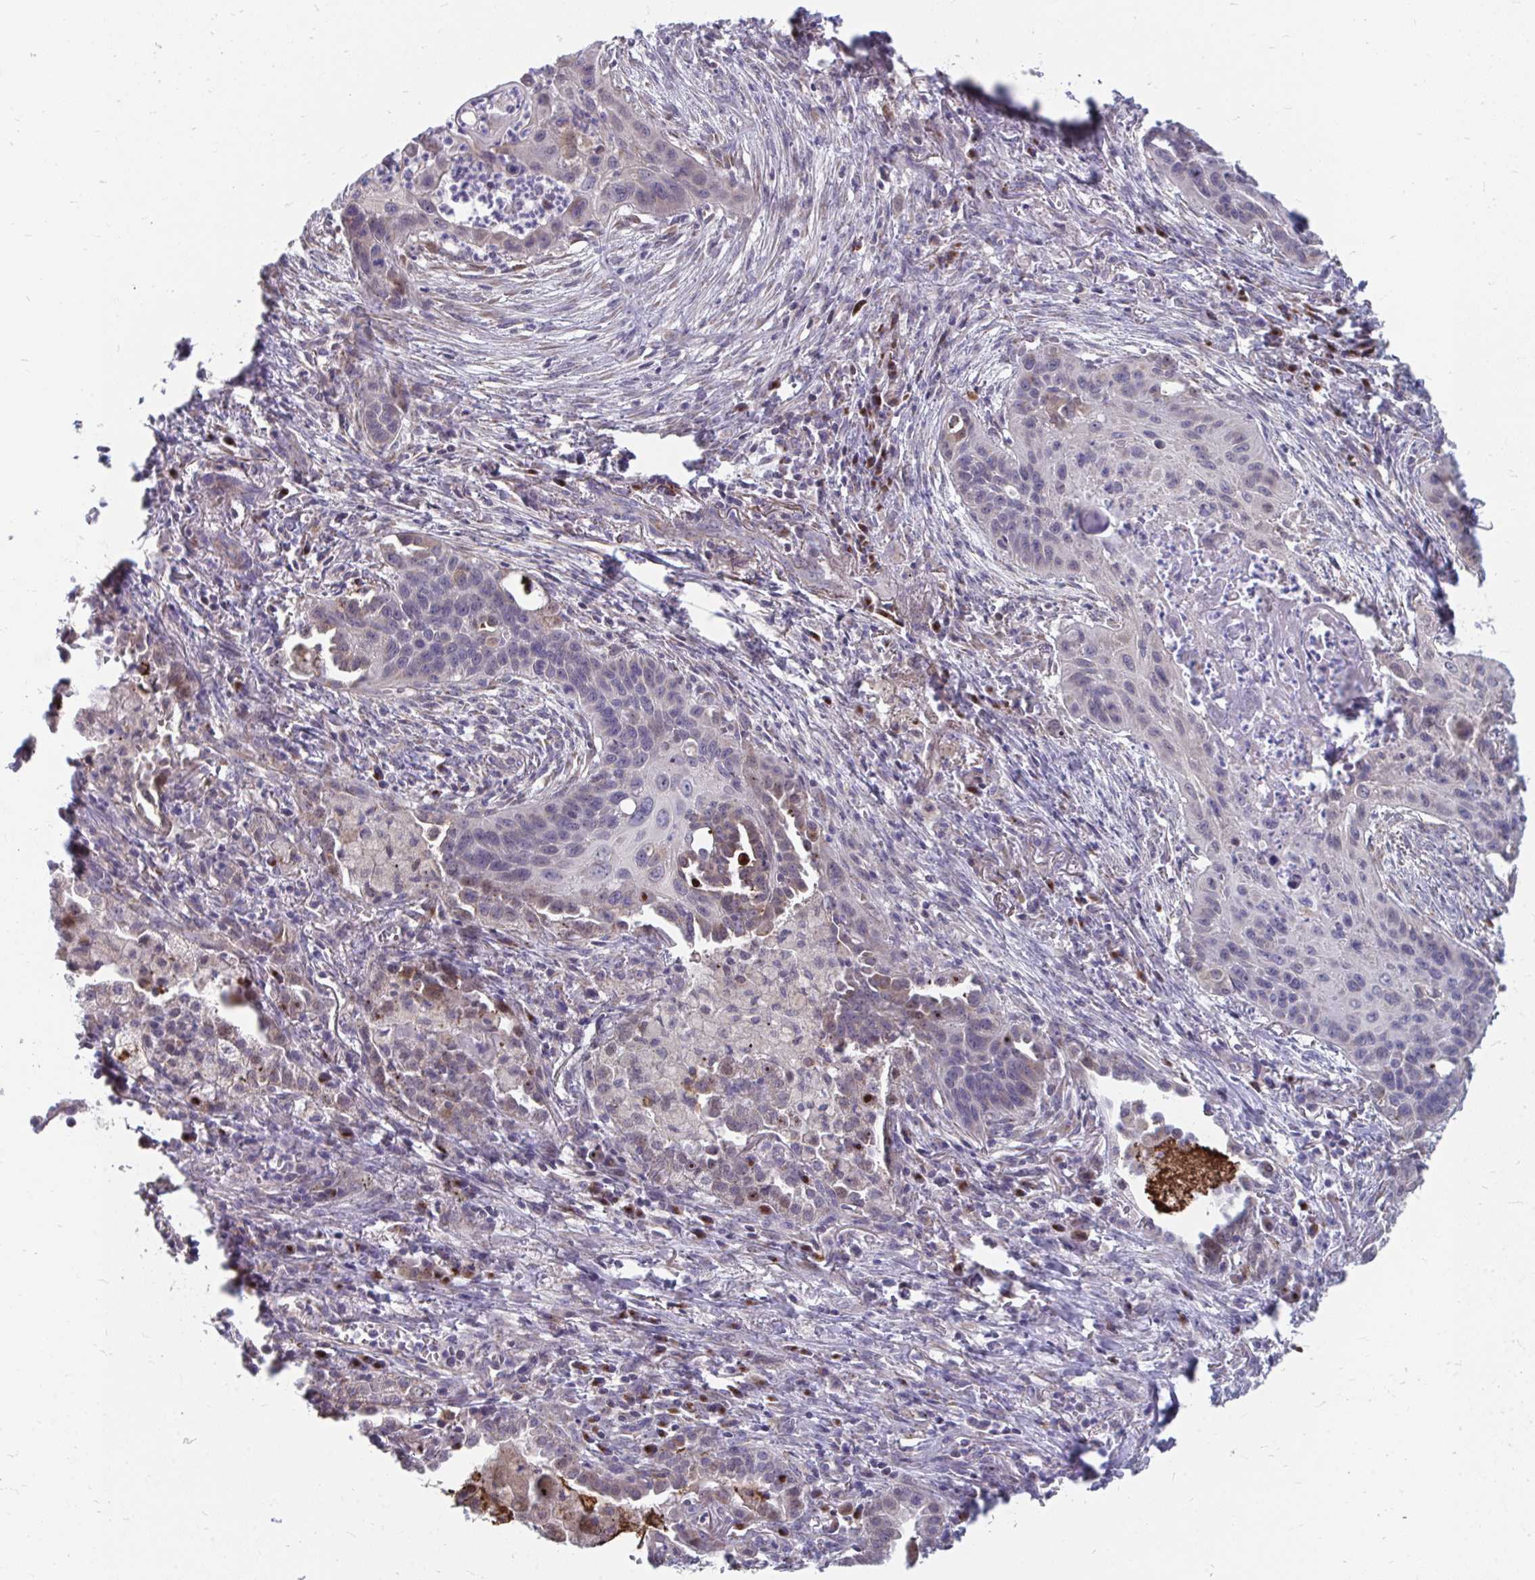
{"staining": {"intensity": "weak", "quantity": "<25%", "location": "cytoplasmic/membranous"}, "tissue": "lung cancer", "cell_type": "Tumor cells", "image_type": "cancer", "snomed": [{"axis": "morphology", "description": "Squamous cell carcinoma, NOS"}, {"axis": "topography", "description": "Lung"}], "caption": "Immunohistochemistry (IHC) of human lung cancer (squamous cell carcinoma) demonstrates no staining in tumor cells.", "gene": "PABIR3", "patient": {"sex": "male", "age": 71}}